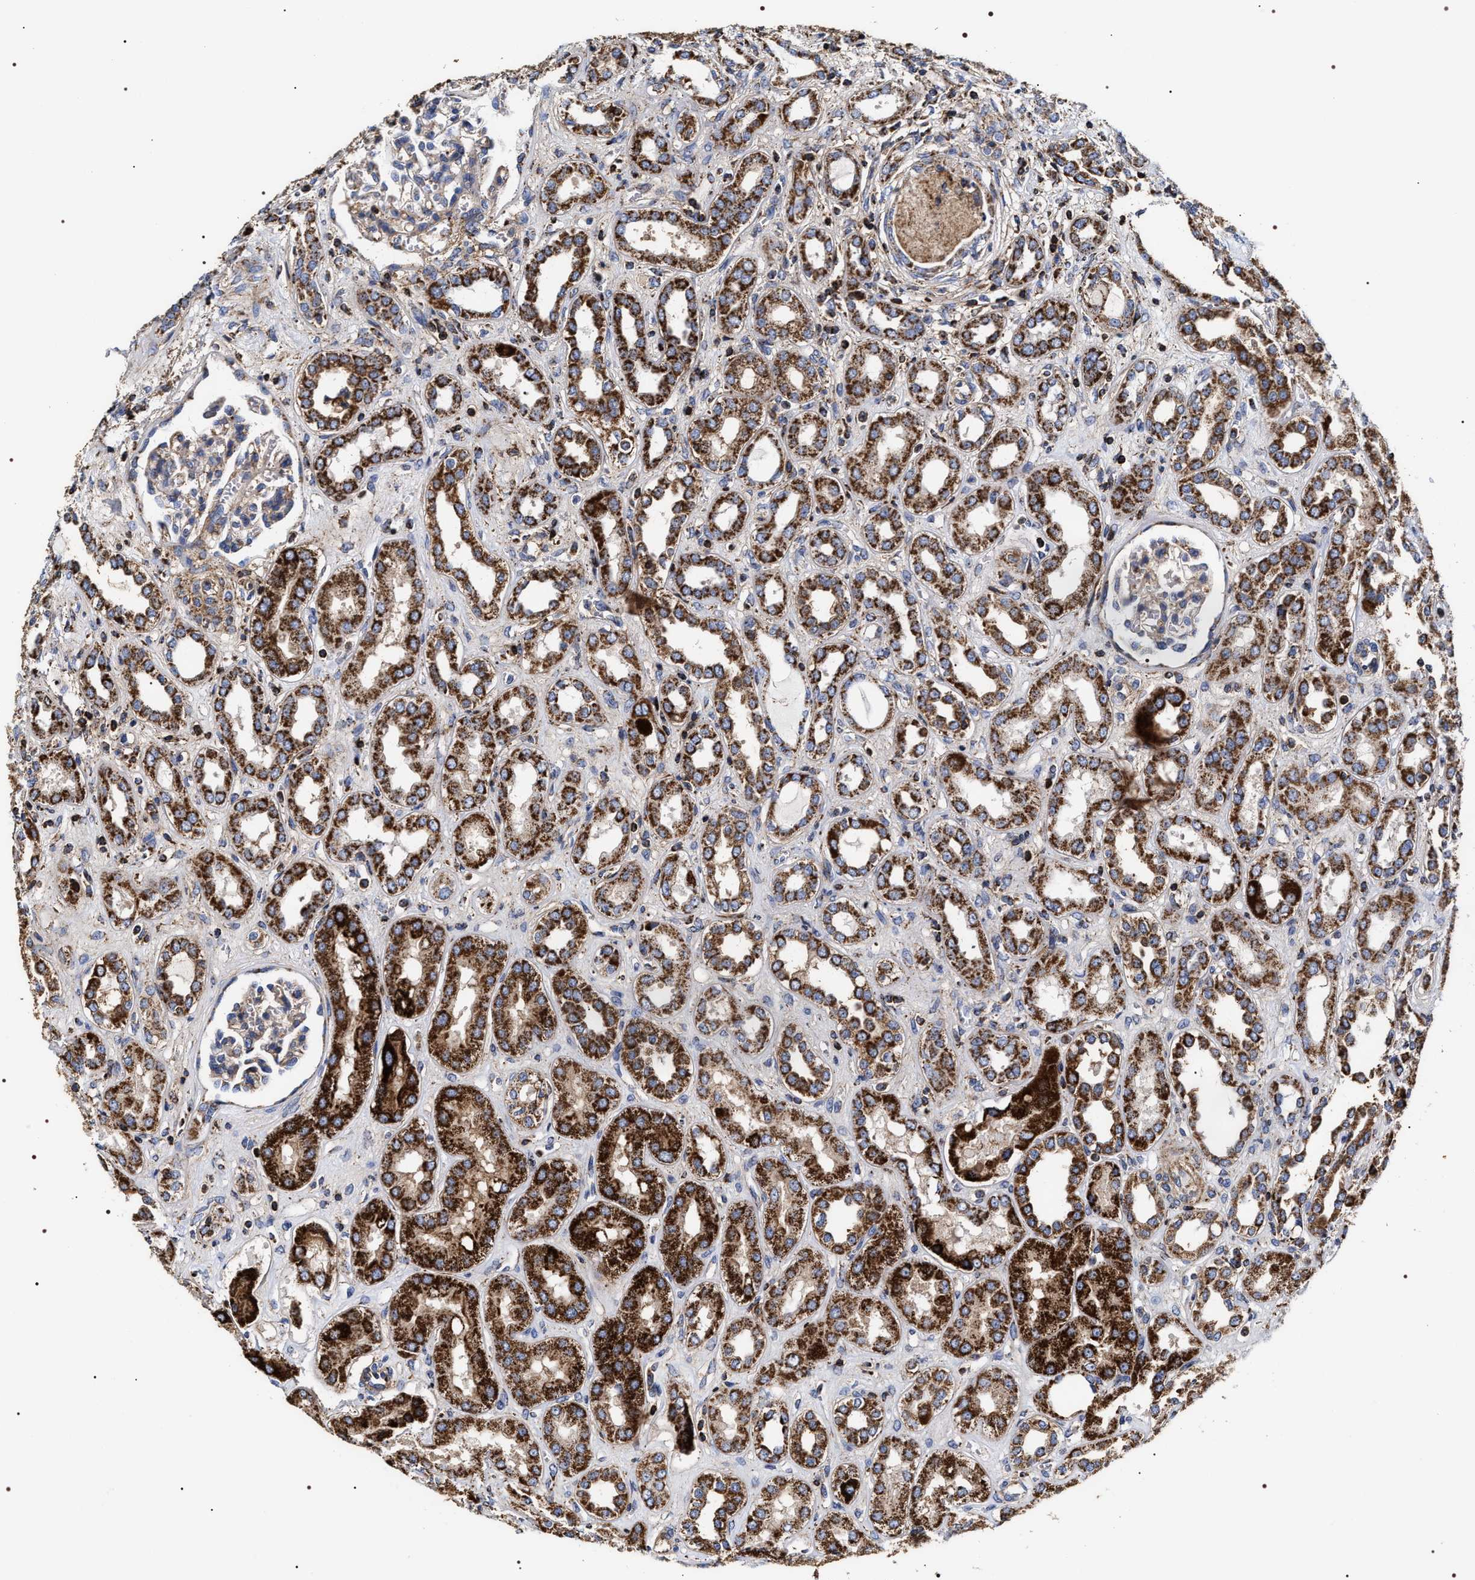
{"staining": {"intensity": "weak", "quantity": "25%-75%", "location": "cytoplasmic/membranous"}, "tissue": "kidney", "cell_type": "Cells in glomeruli", "image_type": "normal", "snomed": [{"axis": "morphology", "description": "Normal tissue, NOS"}, {"axis": "topography", "description": "Kidney"}], "caption": "Protein staining reveals weak cytoplasmic/membranous expression in approximately 25%-75% of cells in glomeruli in benign kidney.", "gene": "COG5", "patient": {"sex": "male", "age": 59}}